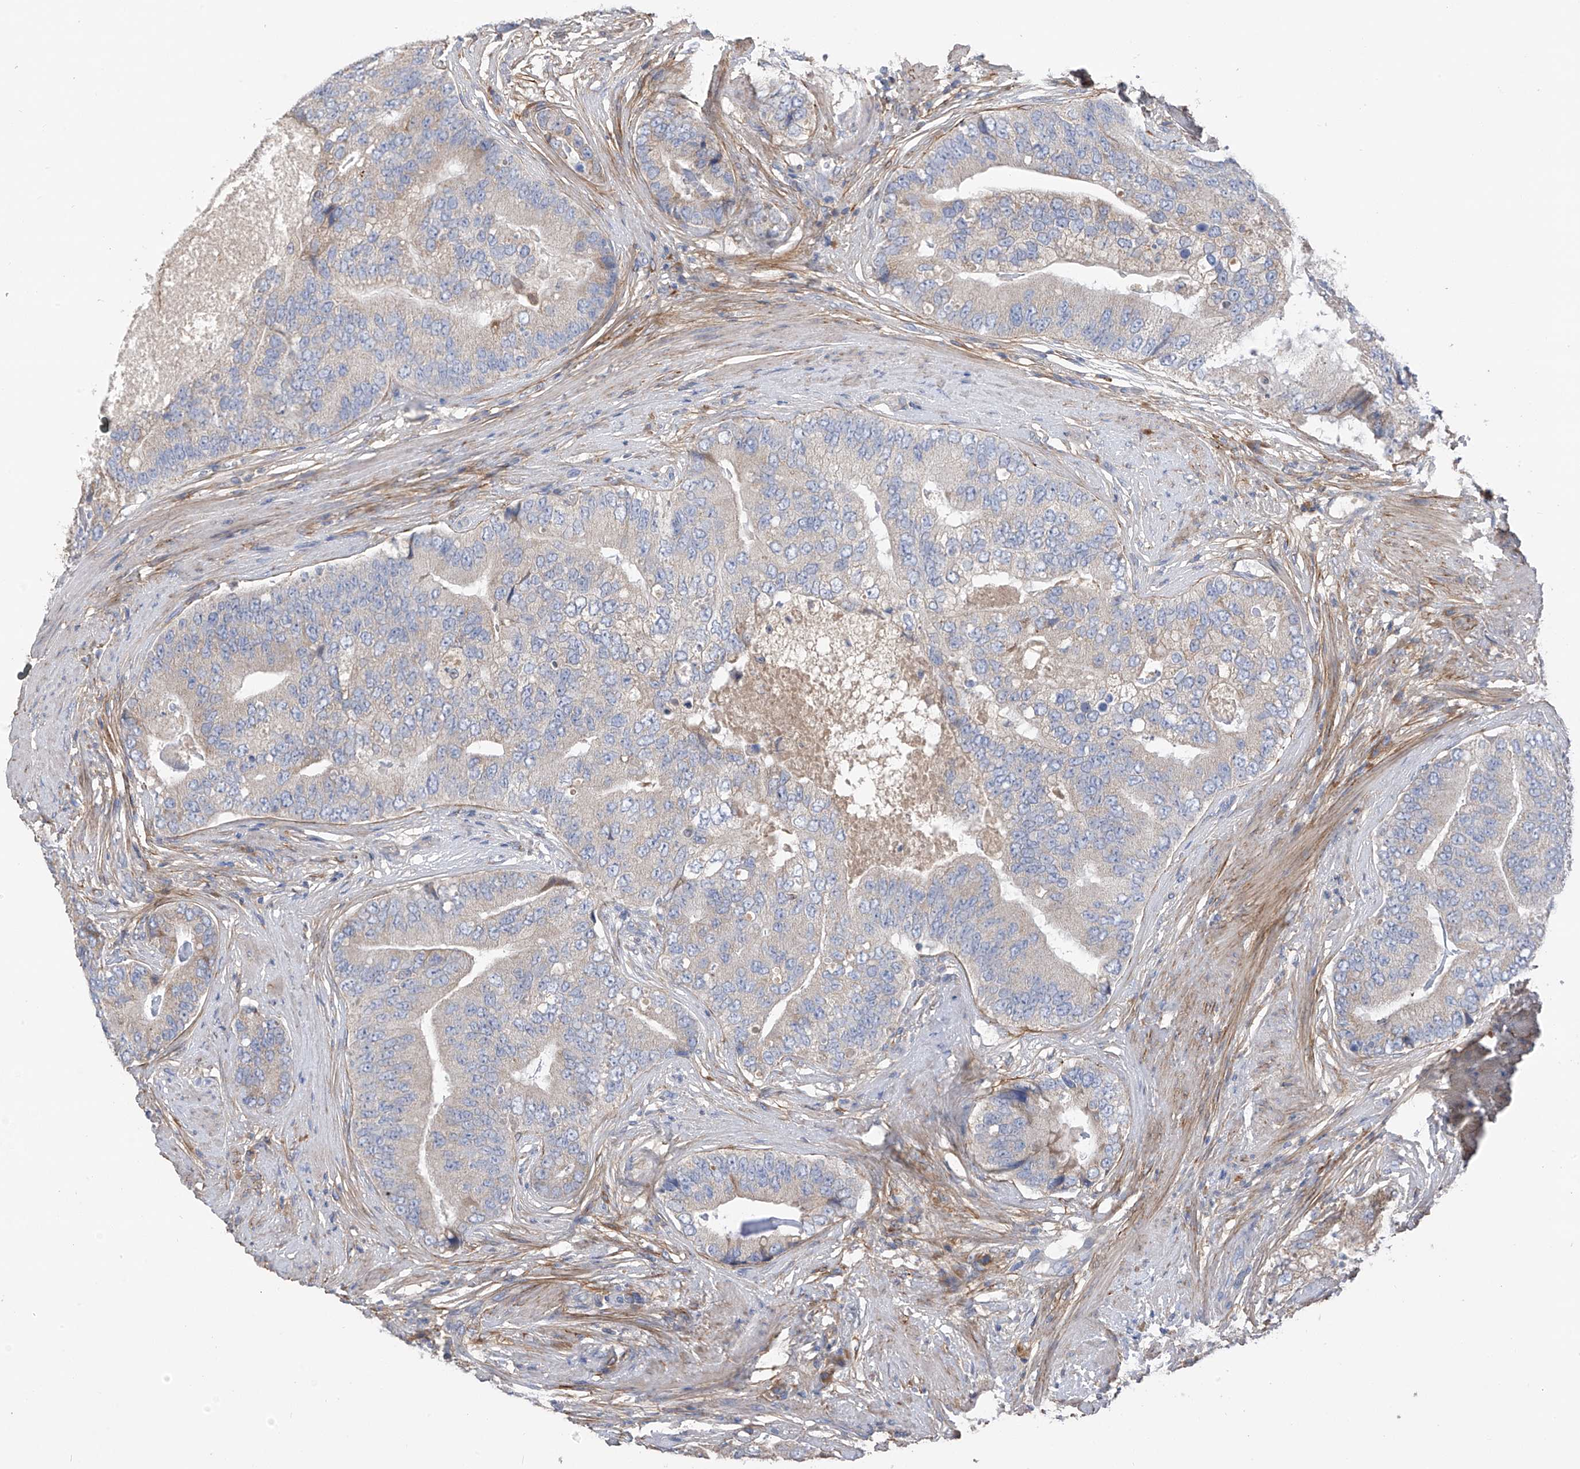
{"staining": {"intensity": "negative", "quantity": "none", "location": "none"}, "tissue": "prostate cancer", "cell_type": "Tumor cells", "image_type": "cancer", "snomed": [{"axis": "morphology", "description": "Adenocarcinoma, High grade"}, {"axis": "topography", "description": "Prostate"}], "caption": "High magnification brightfield microscopy of prostate cancer (high-grade adenocarcinoma) stained with DAB (3,3'-diaminobenzidine) (brown) and counterstained with hematoxylin (blue): tumor cells show no significant staining.", "gene": "GALNTL6", "patient": {"sex": "male", "age": 70}}